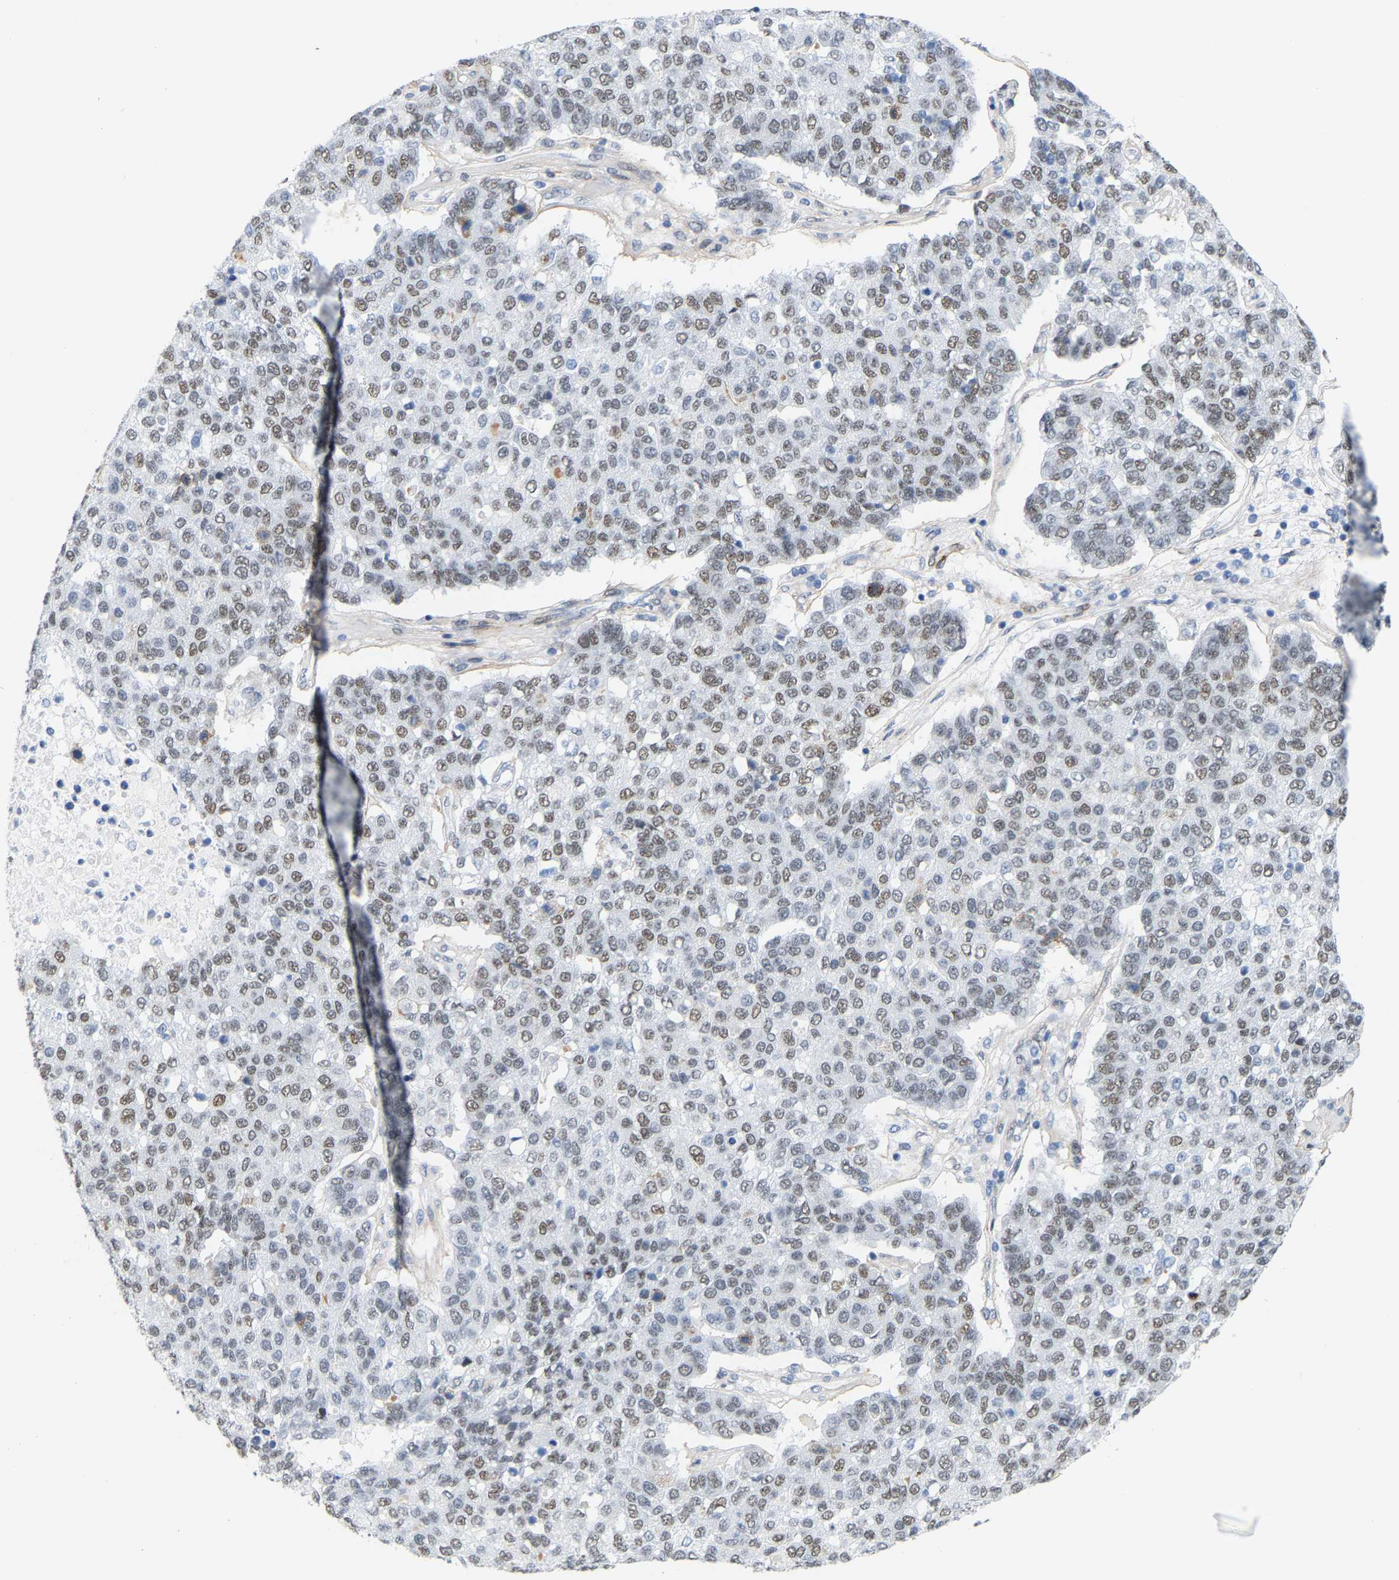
{"staining": {"intensity": "weak", "quantity": ">75%", "location": "nuclear"}, "tissue": "pancreatic cancer", "cell_type": "Tumor cells", "image_type": "cancer", "snomed": [{"axis": "morphology", "description": "Adenocarcinoma, NOS"}, {"axis": "topography", "description": "Pancreas"}], "caption": "Approximately >75% of tumor cells in pancreatic cancer (adenocarcinoma) show weak nuclear protein positivity as visualized by brown immunohistochemical staining.", "gene": "FAM180A", "patient": {"sex": "female", "age": 61}}